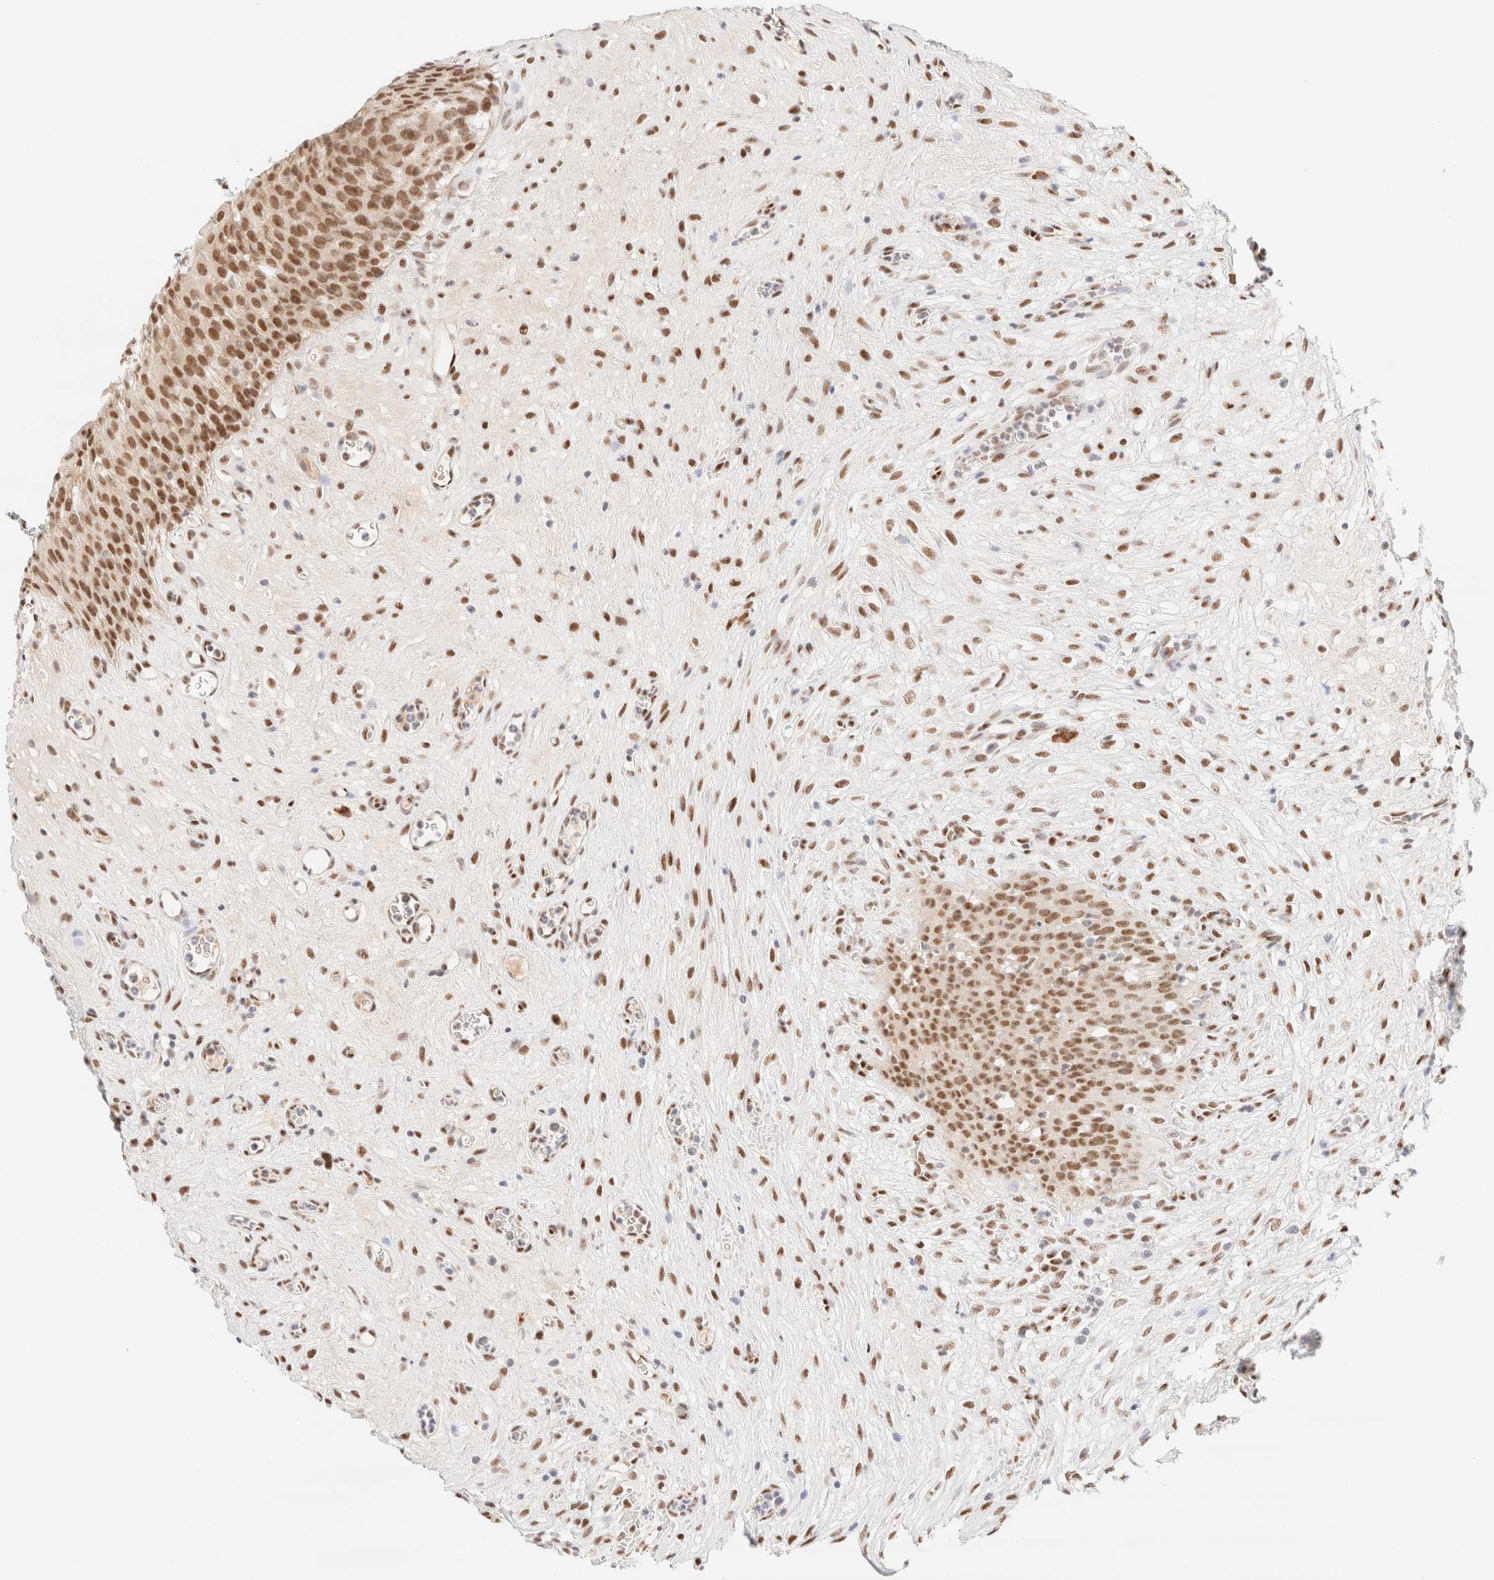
{"staining": {"intensity": "moderate", "quantity": ">75%", "location": "nuclear"}, "tissue": "urothelial cancer", "cell_type": "Tumor cells", "image_type": "cancer", "snomed": [{"axis": "morphology", "description": "Normal tissue, NOS"}, {"axis": "morphology", "description": "Urothelial carcinoma, Low grade"}, {"axis": "topography", "description": "Smooth muscle"}, {"axis": "topography", "description": "Urinary bladder"}], "caption": "Human urothelial cancer stained for a protein (brown) demonstrates moderate nuclear positive positivity in approximately >75% of tumor cells.", "gene": "CIC", "patient": {"sex": "male", "age": 60}}